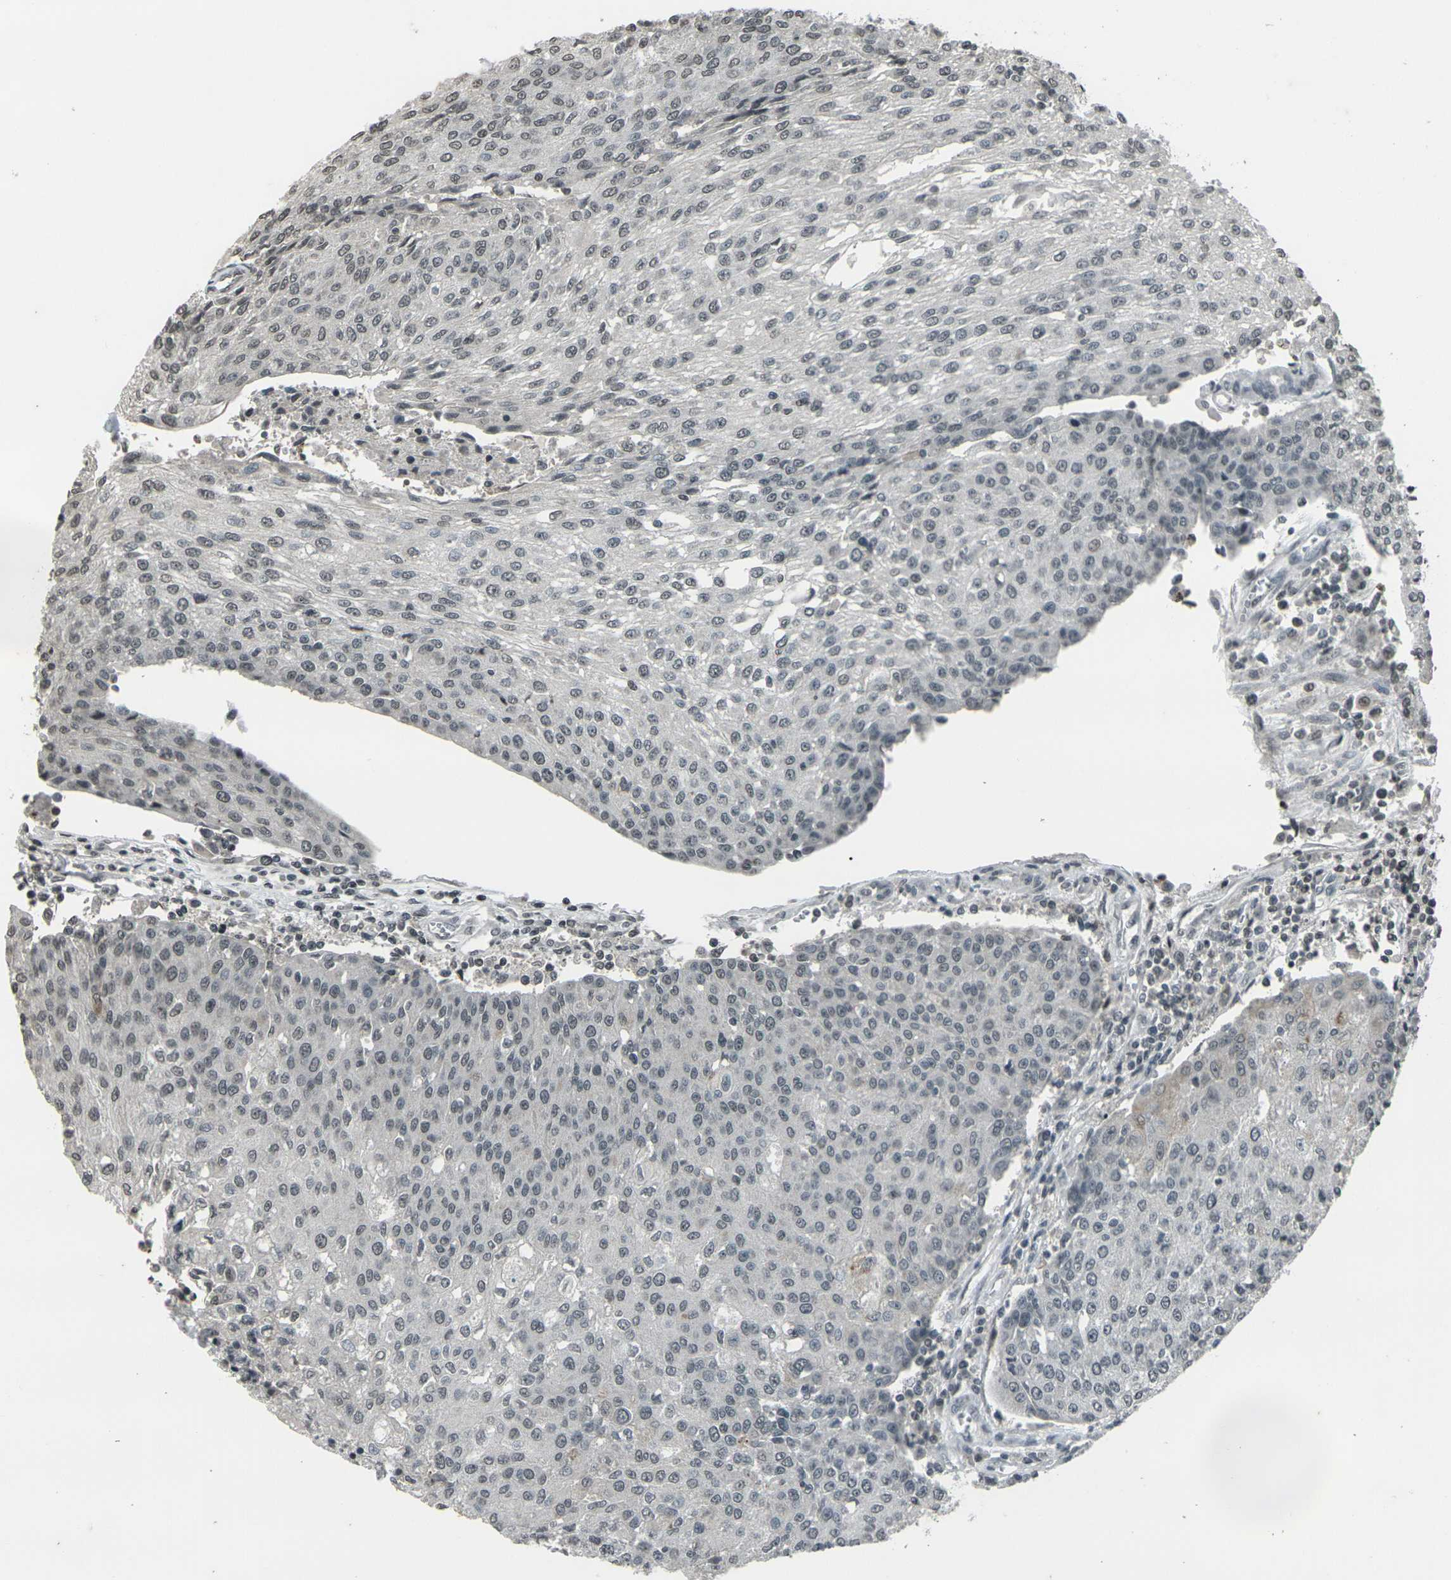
{"staining": {"intensity": "weak", "quantity": "<25%", "location": "nuclear"}, "tissue": "urothelial cancer", "cell_type": "Tumor cells", "image_type": "cancer", "snomed": [{"axis": "morphology", "description": "Urothelial carcinoma, High grade"}, {"axis": "topography", "description": "Urinary bladder"}], "caption": "Tumor cells show no significant positivity in urothelial cancer.", "gene": "PRPF8", "patient": {"sex": "female", "age": 85}}